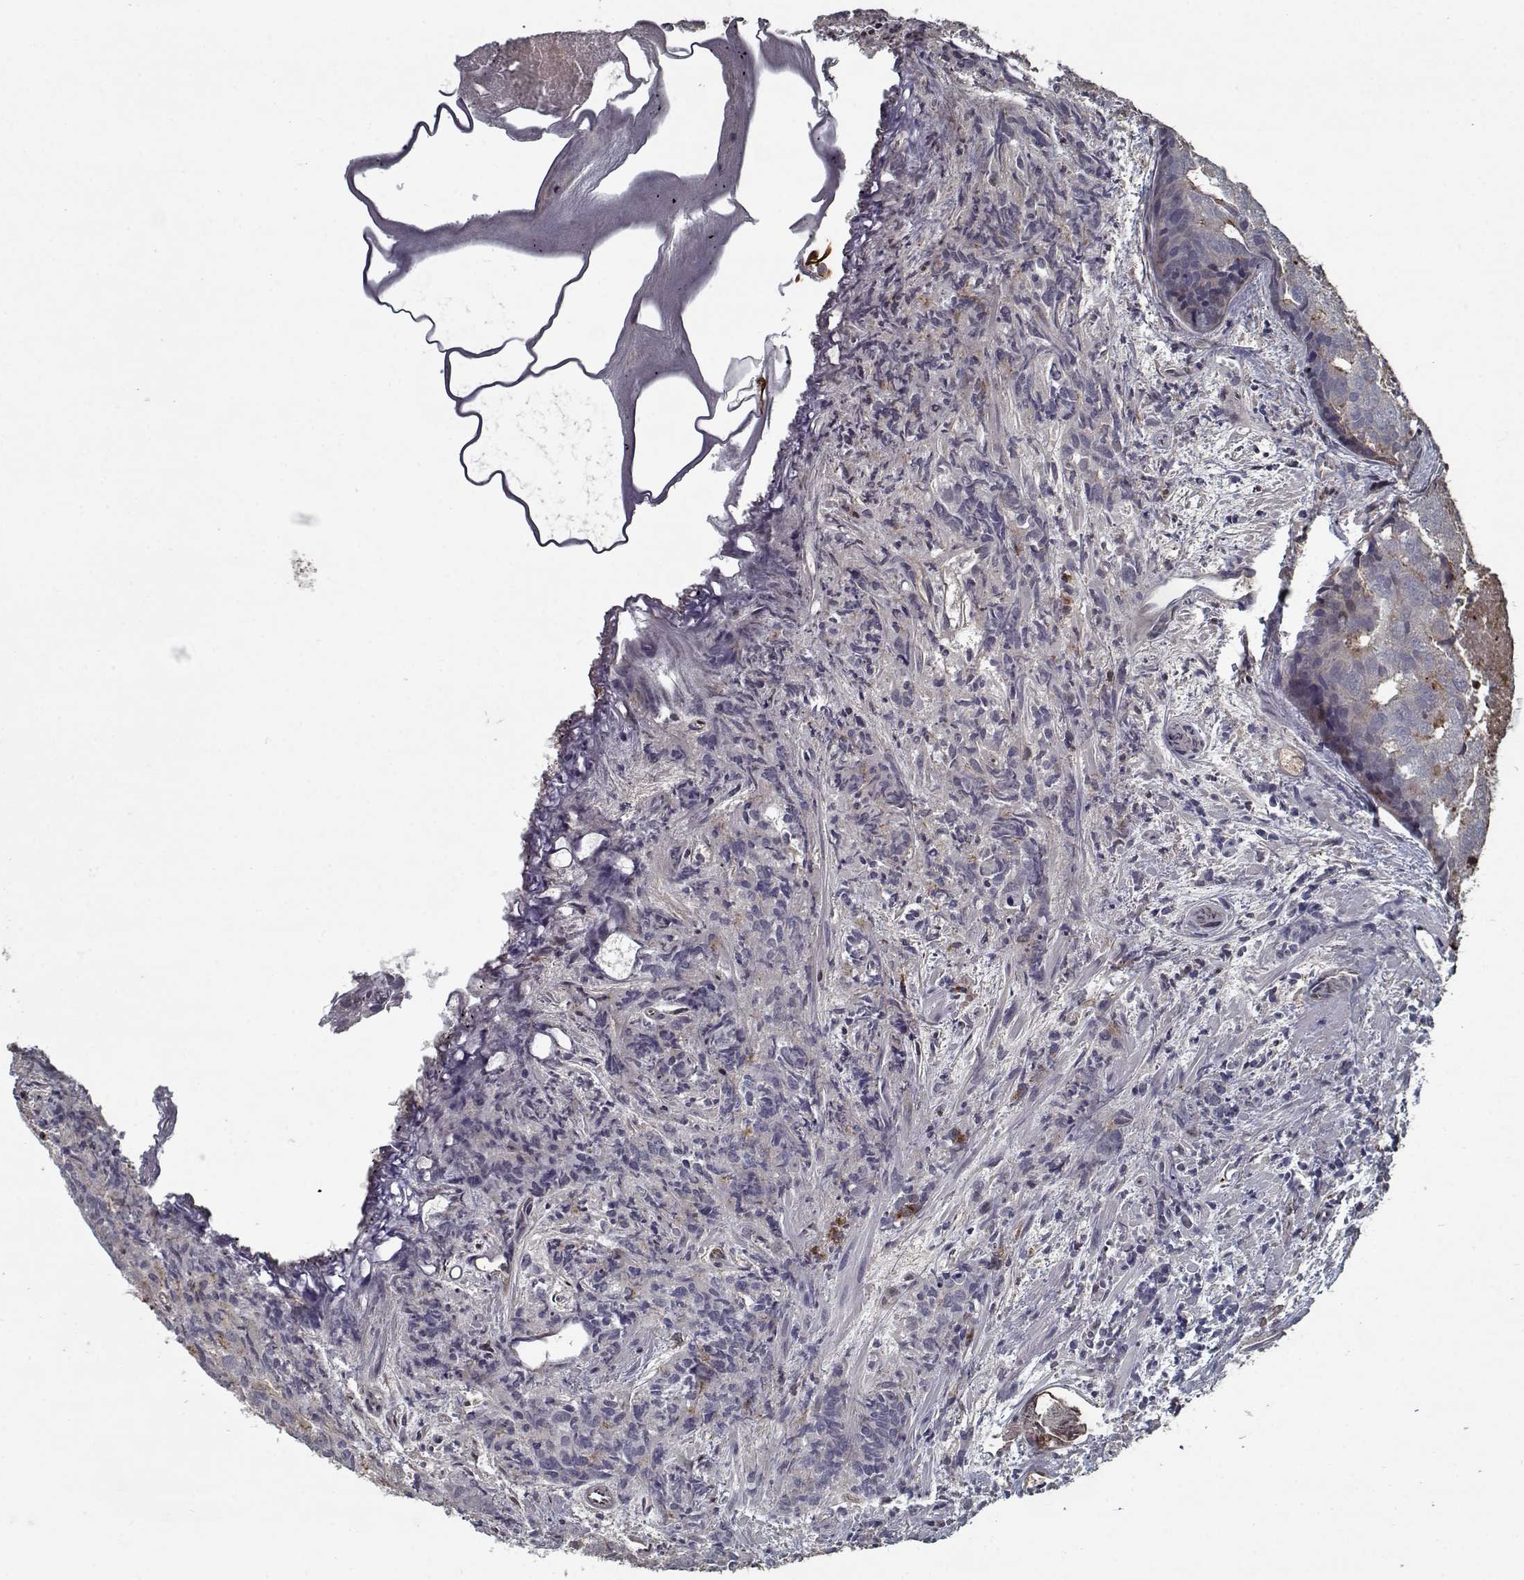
{"staining": {"intensity": "negative", "quantity": "none", "location": "none"}, "tissue": "prostate cancer", "cell_type": "Tumor cells", "image_type": "cancer", "snomed": [{"axis": "morphology", "description": "Adenocarcinoma, High grade"}, {"axis": "topography", "description": "Prostate"}], "caption": "A high-resolution micrograph shows immunohistochemistry staining of prostate cancer, which demonstrates no significant expression in tumor cells.", "gene": "NLK", "patient": {"sex": "male", "age": 58}}